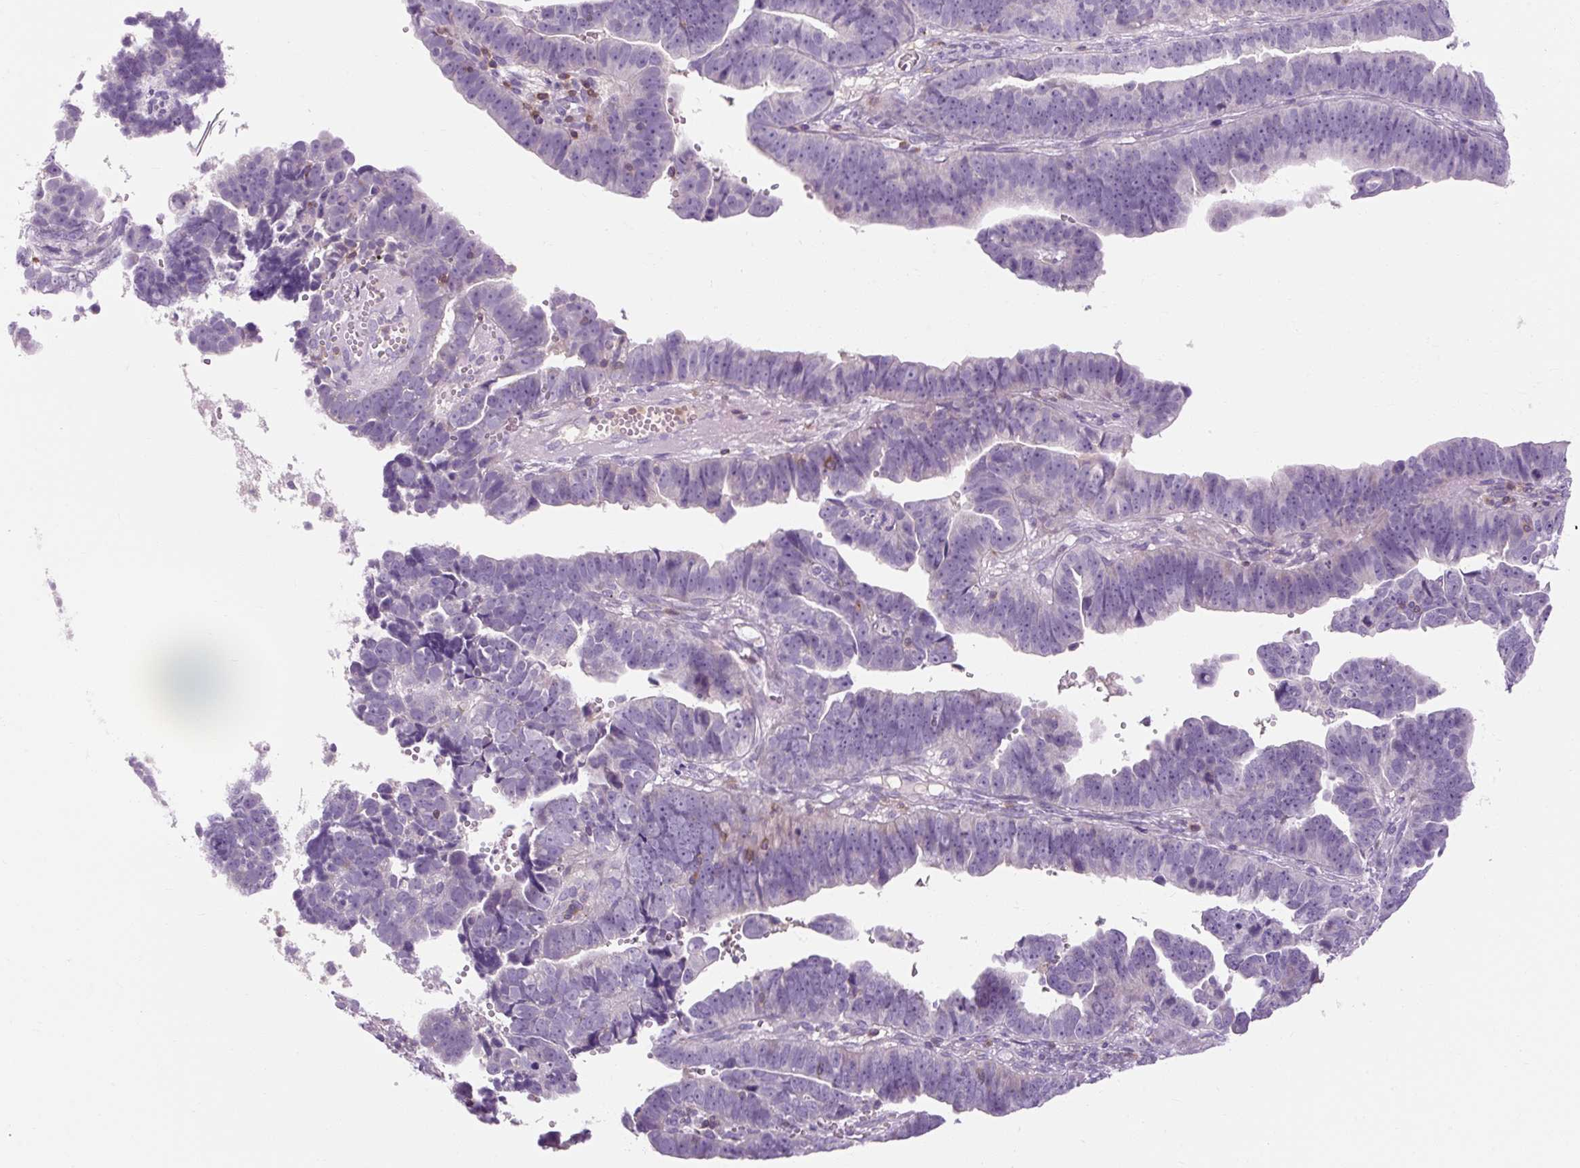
{"staining": {"intensity": "negative", "quantity": "none", "location": "none"}, "tissue": "endometrial cancer", "cell_type": "Tumor cells", "image_type": "cancer", "snomed": [{"axis": "morphology", "description": "Adenocarcinoma, NOS"}, {"axis": "topography", "description": "Endometrium"}], "caption": "A photomicrograph of endometrial cancer (adenocarcinoma) stained for a protein exhibits no brown staining in tumor cells.", "gene": "TIGD2", "patient": {"sex": "female", "age": 75}}